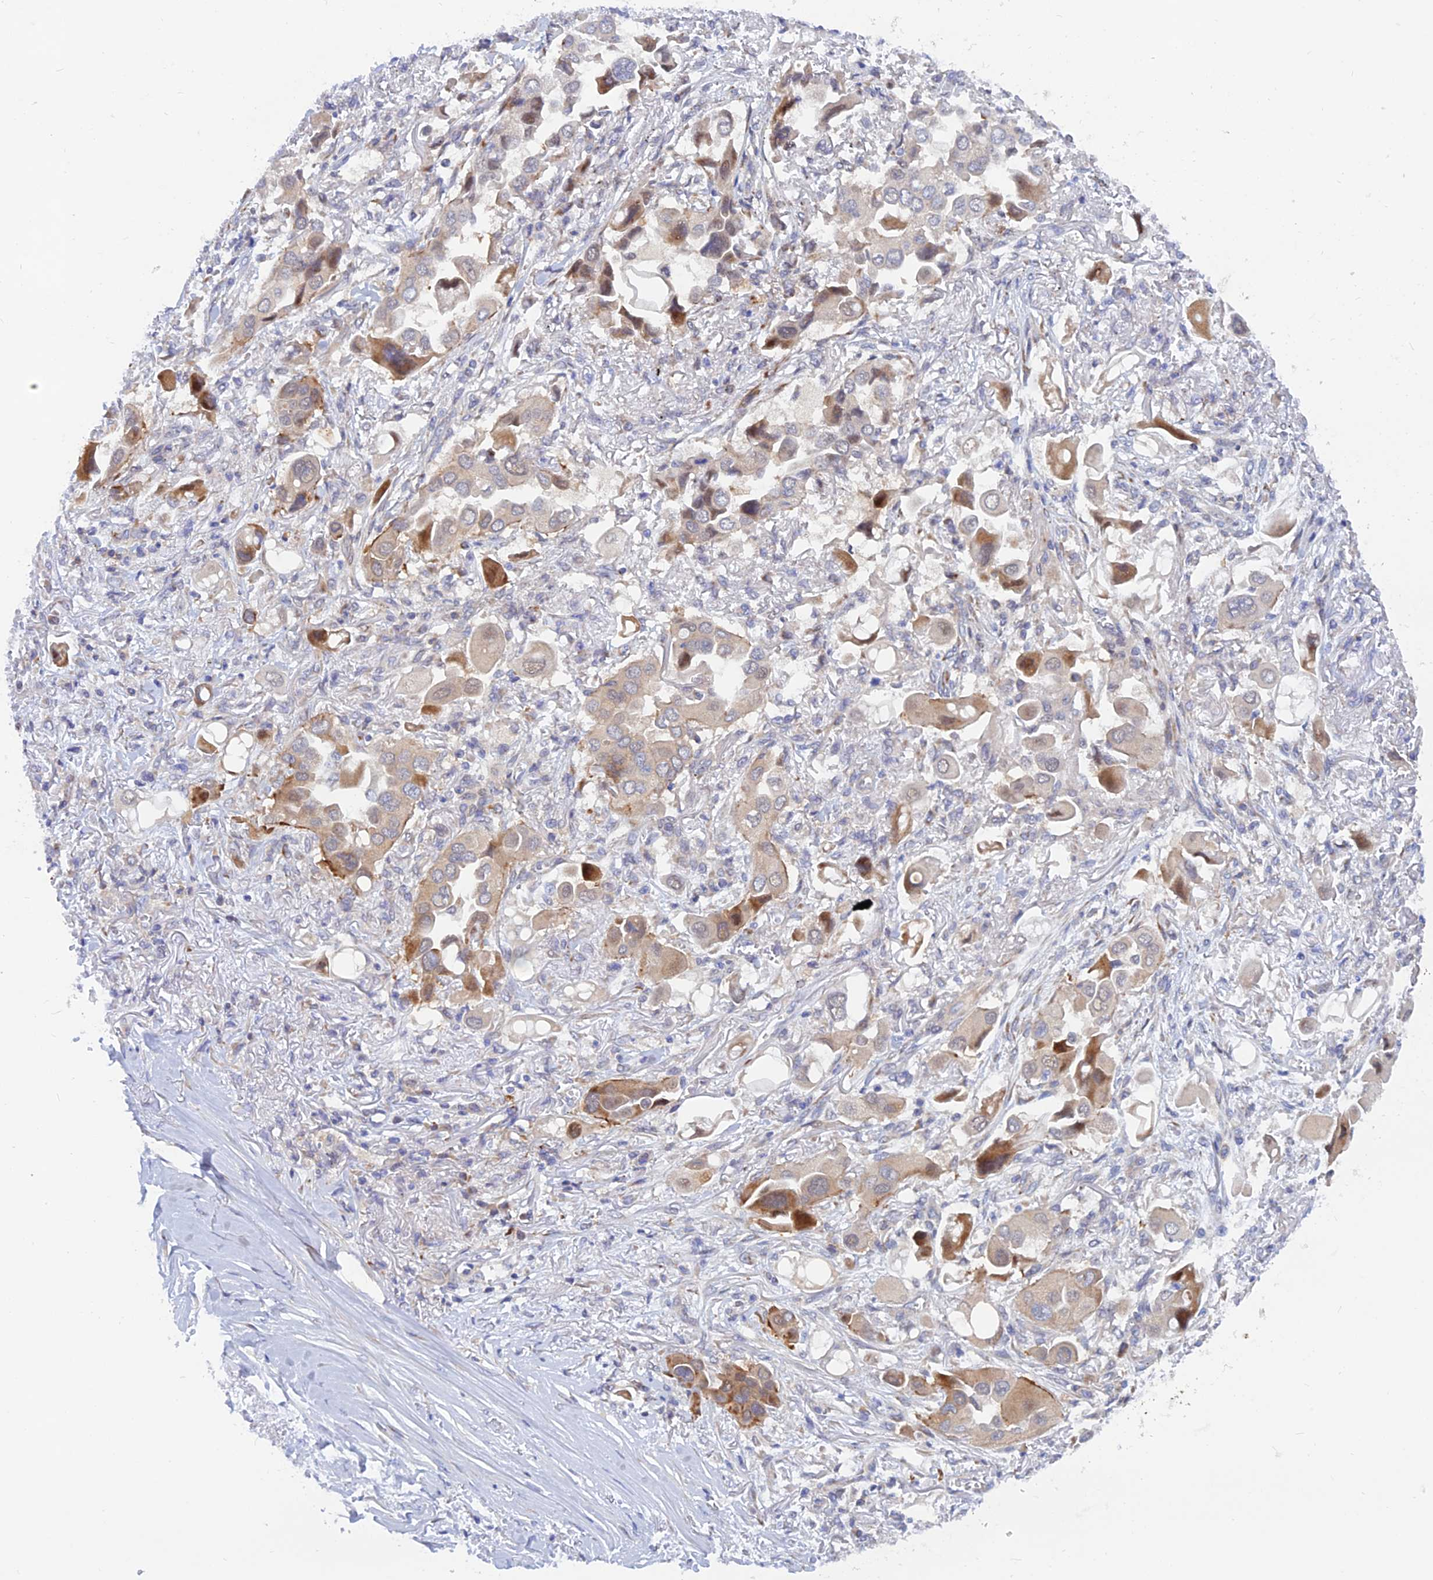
{"staining": {"intensity": "moderate", "quantity": "<25%", "location": "cytoplasmic/membranous"}, "tissue": "lung cancer", "cell_type": "Tumor cells", "image_type": "cancer", "snomed": [{"axis": "morphology", "description": "Adenocarcinoma, NOS"}, {"axis": "topography", "description": "Lung"}], "caption": "The histopathology image demonstrates staining of adenocarcinoma (lung), revealing moderate cytoplasmic/membranous protein positivity (brown color) within tumor cells.", "gene": "DNAJC16", "patient": {"sex": "female", "age": 76}}